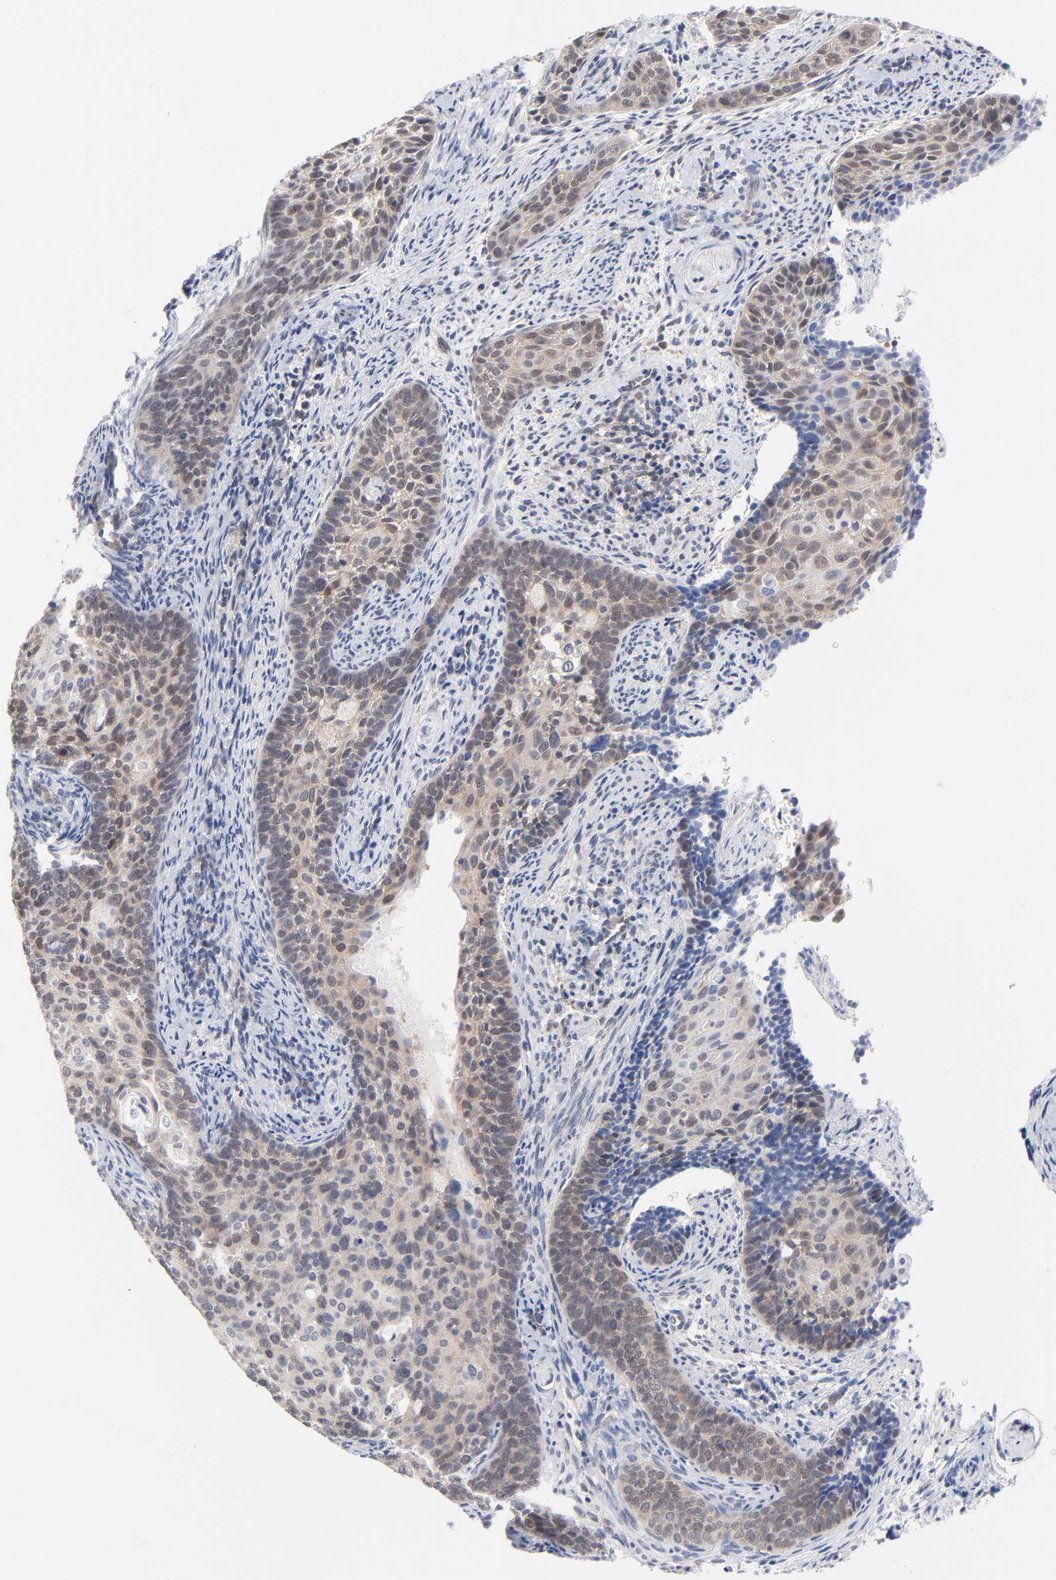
{"staining": {"intensity": "weak", "quantity": "25%-75%", "location": "cytoplasmic/membranous"}, "tissue": "cervical cancer", "cell_type": "Tumor cells", "image_type": "cancer", "snomed": [{"axis": "morphology", "description": "Squamous cell carcinoma, NOS"}, {"axis": "topography", "description": "Cervix"}], "caption": "About 25%-75% of tumor cells in human cervical squamous cell carcinoma exhibit weak cytoplasmic/membranous protein positivity as visualized by brown immunohistochemical staining.", "gene": "RPS6KB1", "patient": {"sex": "female", "age": 33}}